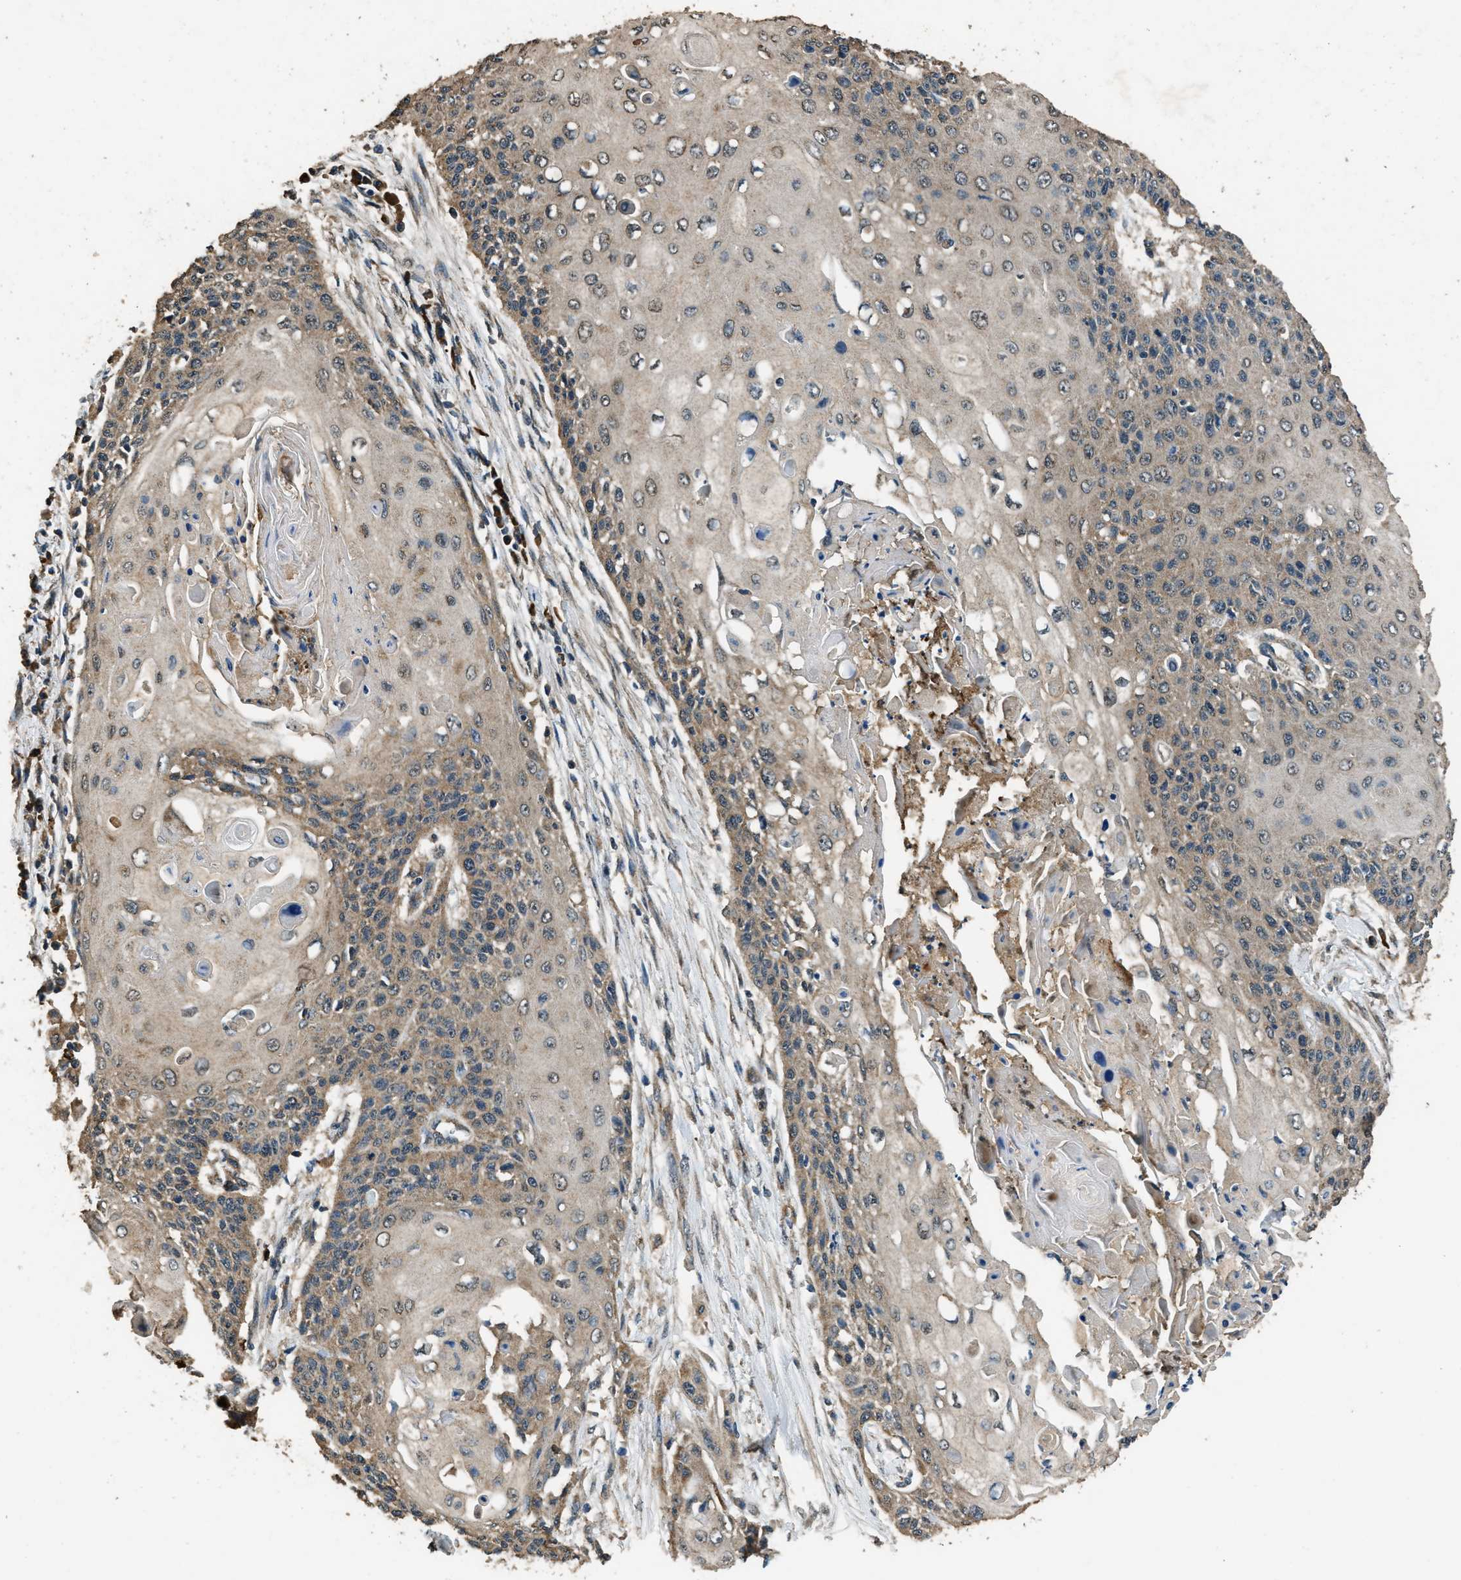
{"staining": {"intensity": "weak", "quantity": ">75%", "location": "cytoplasmic/membranous"}, "tissue": "cervical cancer", "cell_type": "Tumor cells", "image_type": "cancer", "snomed": [{"axis": "morphology", "description": "Squamous cell carcinoma, NOS"}, {"axis": "topography", "description": "Cervix"}], "caption": "Cervical cancer (squamous cell carcinoma) stained with immunohistochemistry shows weak cytoplasmic/membranous positivity in approximately >75% of tumor cells.", "gene": "SALL3", "patient": {"sex": "female", "age": 39}}